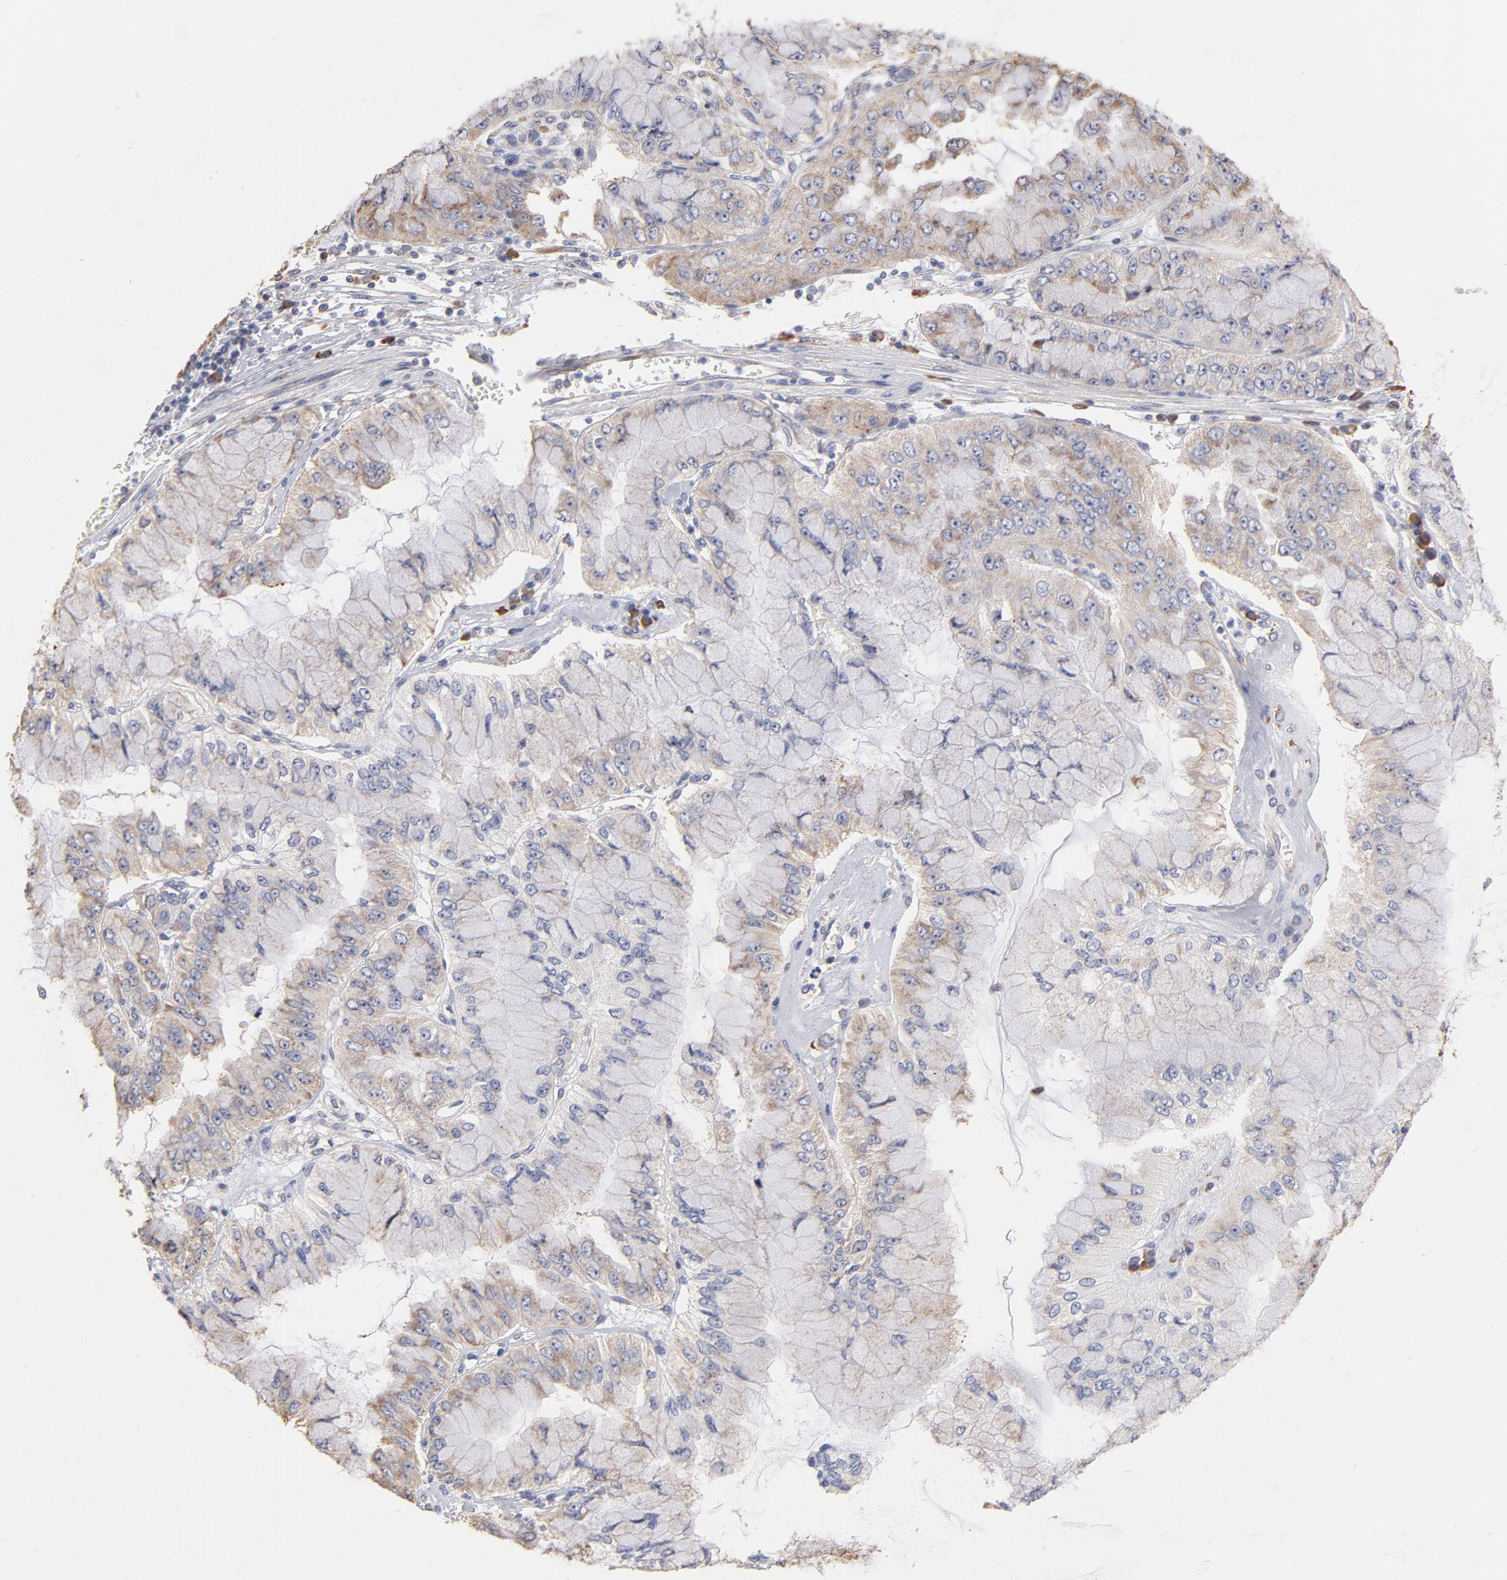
{"staining": {"intensity": "weak", "quantity": "25%-75%", "location": "cytoplasmic/membranous"}, "tissue": "liver cancer", "cell_type": "Tumor cells", "image_type": "cancer", "snomed": [{"axis": "morphology", "description": "Cholangiocarcinoma"}, {"axis": "topography", "description": "Liver"}], "caption": "Cholangiocarcinoma (liver) tissue displays weak cytoplasmic/membranous expression in approximately 25%-75% of tumor cells", "gene": "RPL9", "patient": {"sex": "female", "age": 79}}